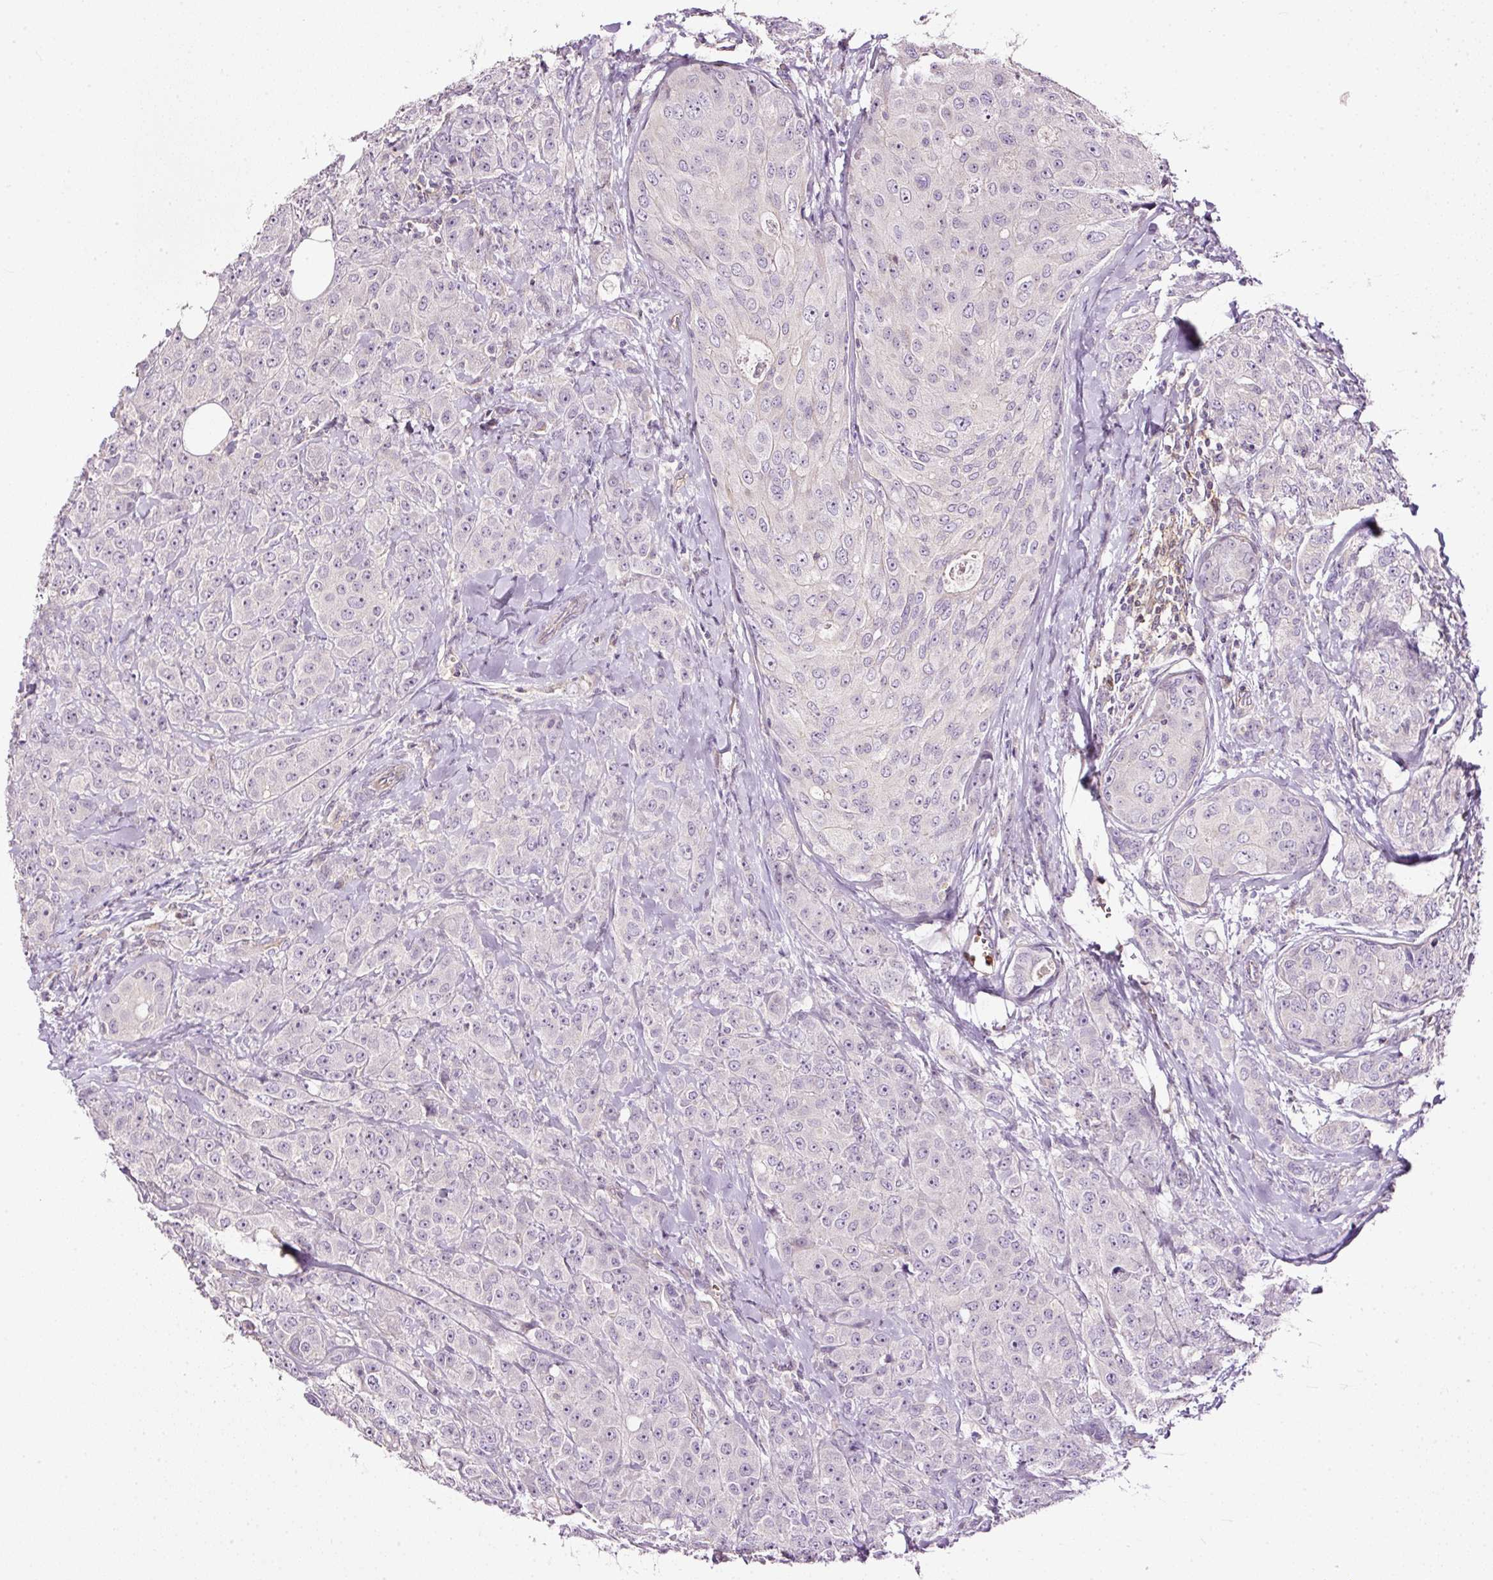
{"staining": {"intensity": "negative", "quantity": "none", "location": "none"}, "tissue": "breast cancer", "cell_type": "Tumor cells", "image_type": "cancer", "snomed": [{"axis": "morphology", "description": "Duct carcinoma"}, {"axis": "topography", "description": "Breast"}], "caption": "Immunohistochemistry (IHC) of breast cancer shows no positivity in tumor cells. (DAB (3,3'-diaminobenzidine) immunohistochemistry, high magnification).", "gene": "USHBP1", "patient": {"sex": "female", "age": 43}}